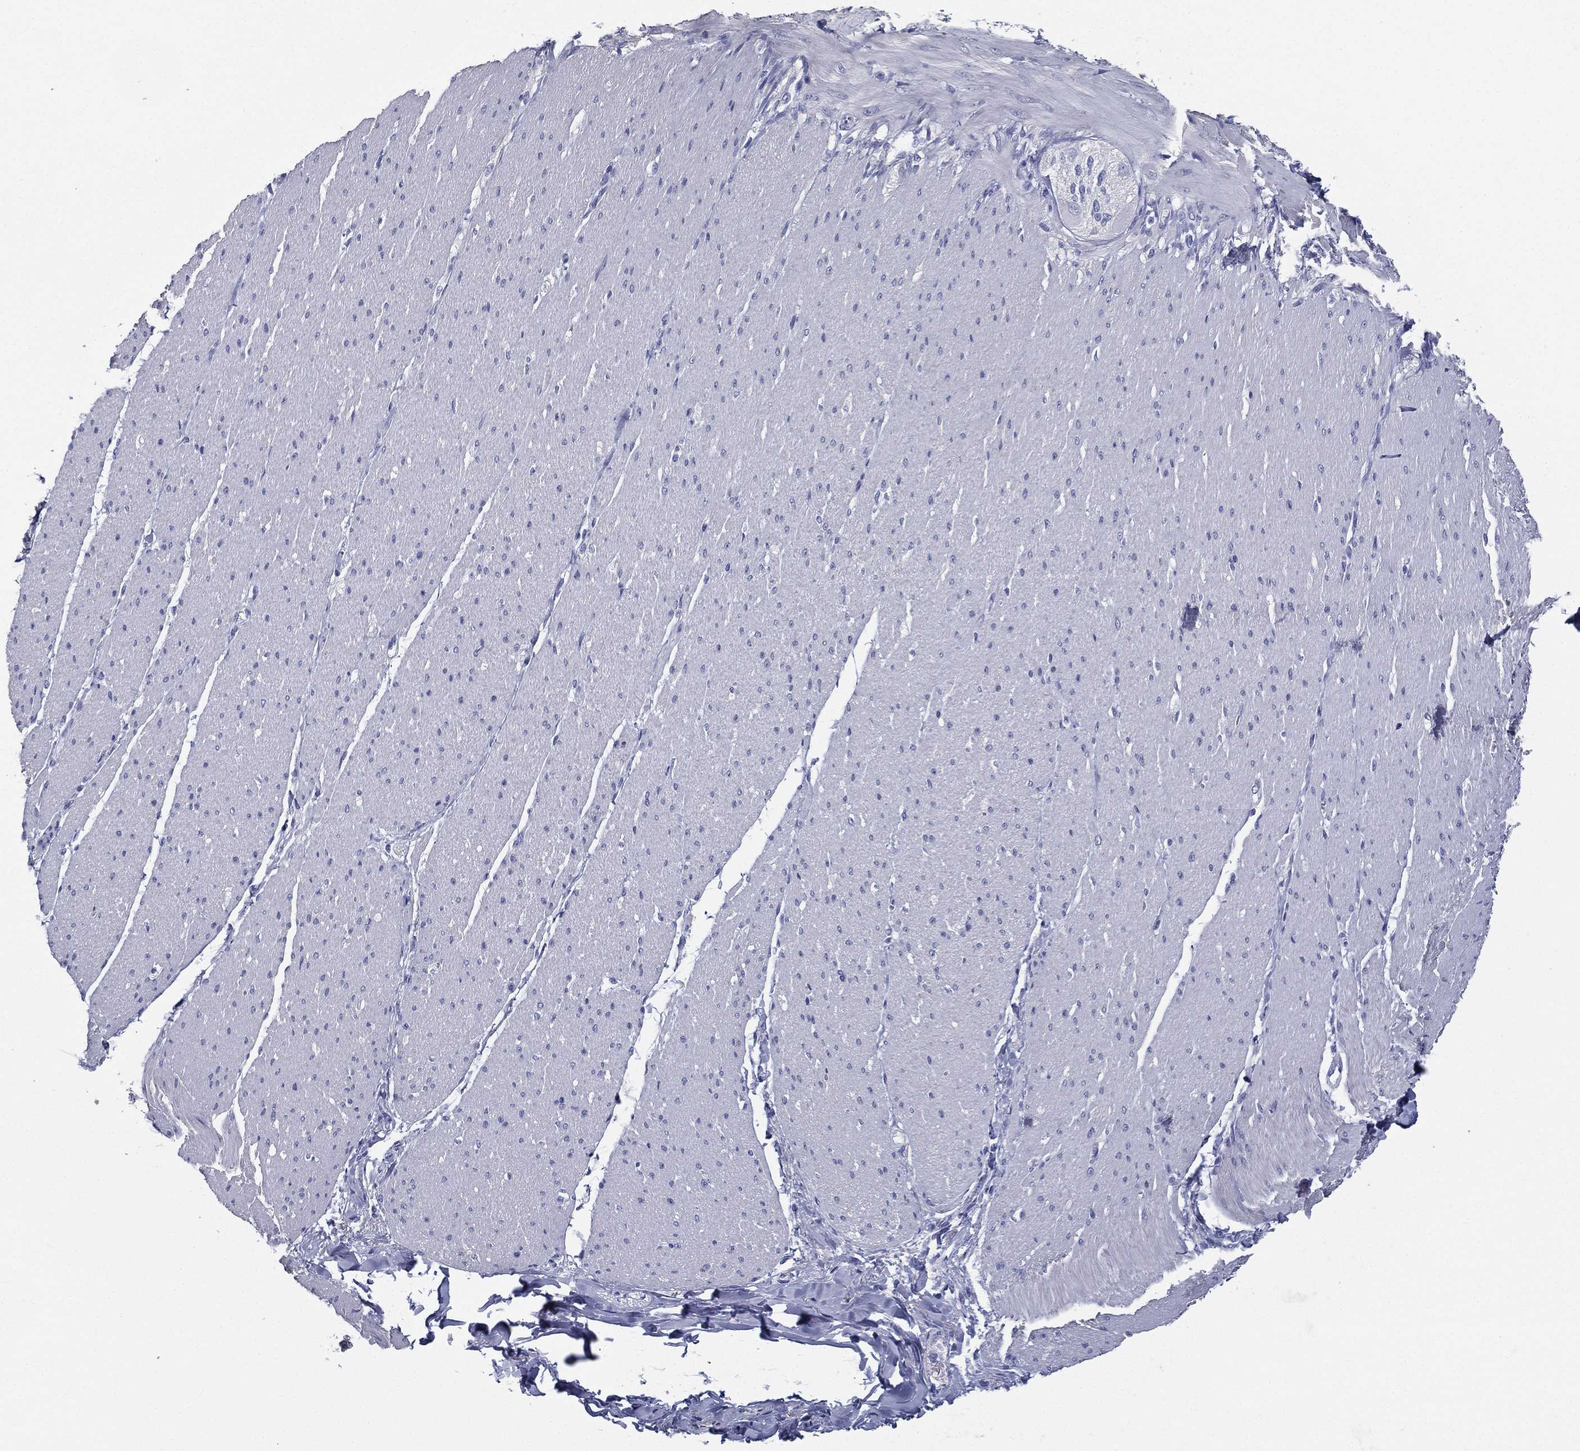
{"staining": {"intensity": "negative", "quantity": "none", "location": "none"}, "tissue": "soft tissue", "cell_type": "Fibroblasts", "image_type": "normal", "snomed": [{"axis": "morphology", "description": "Normal tissue, NOS"}, {"axis": "topography", "description": "Smooth muscle"}, {"axis": "topography", "description": "Duodenum"}, {"axis": "topography", "description": "Peripheral nerve tissue"}], "caption": "Soft tissue was stained to show a protein in brown. There is no significant staining in fibroblasts. (Stains: DAB (3,3'-diaminobenzidine) immunohistochemistry with hematoxylin counter stain, Microscopy: brightfield microscopy at high magnification).", "gene": "RSPH4A", "patient": {"sex": "female", "age": 61}}